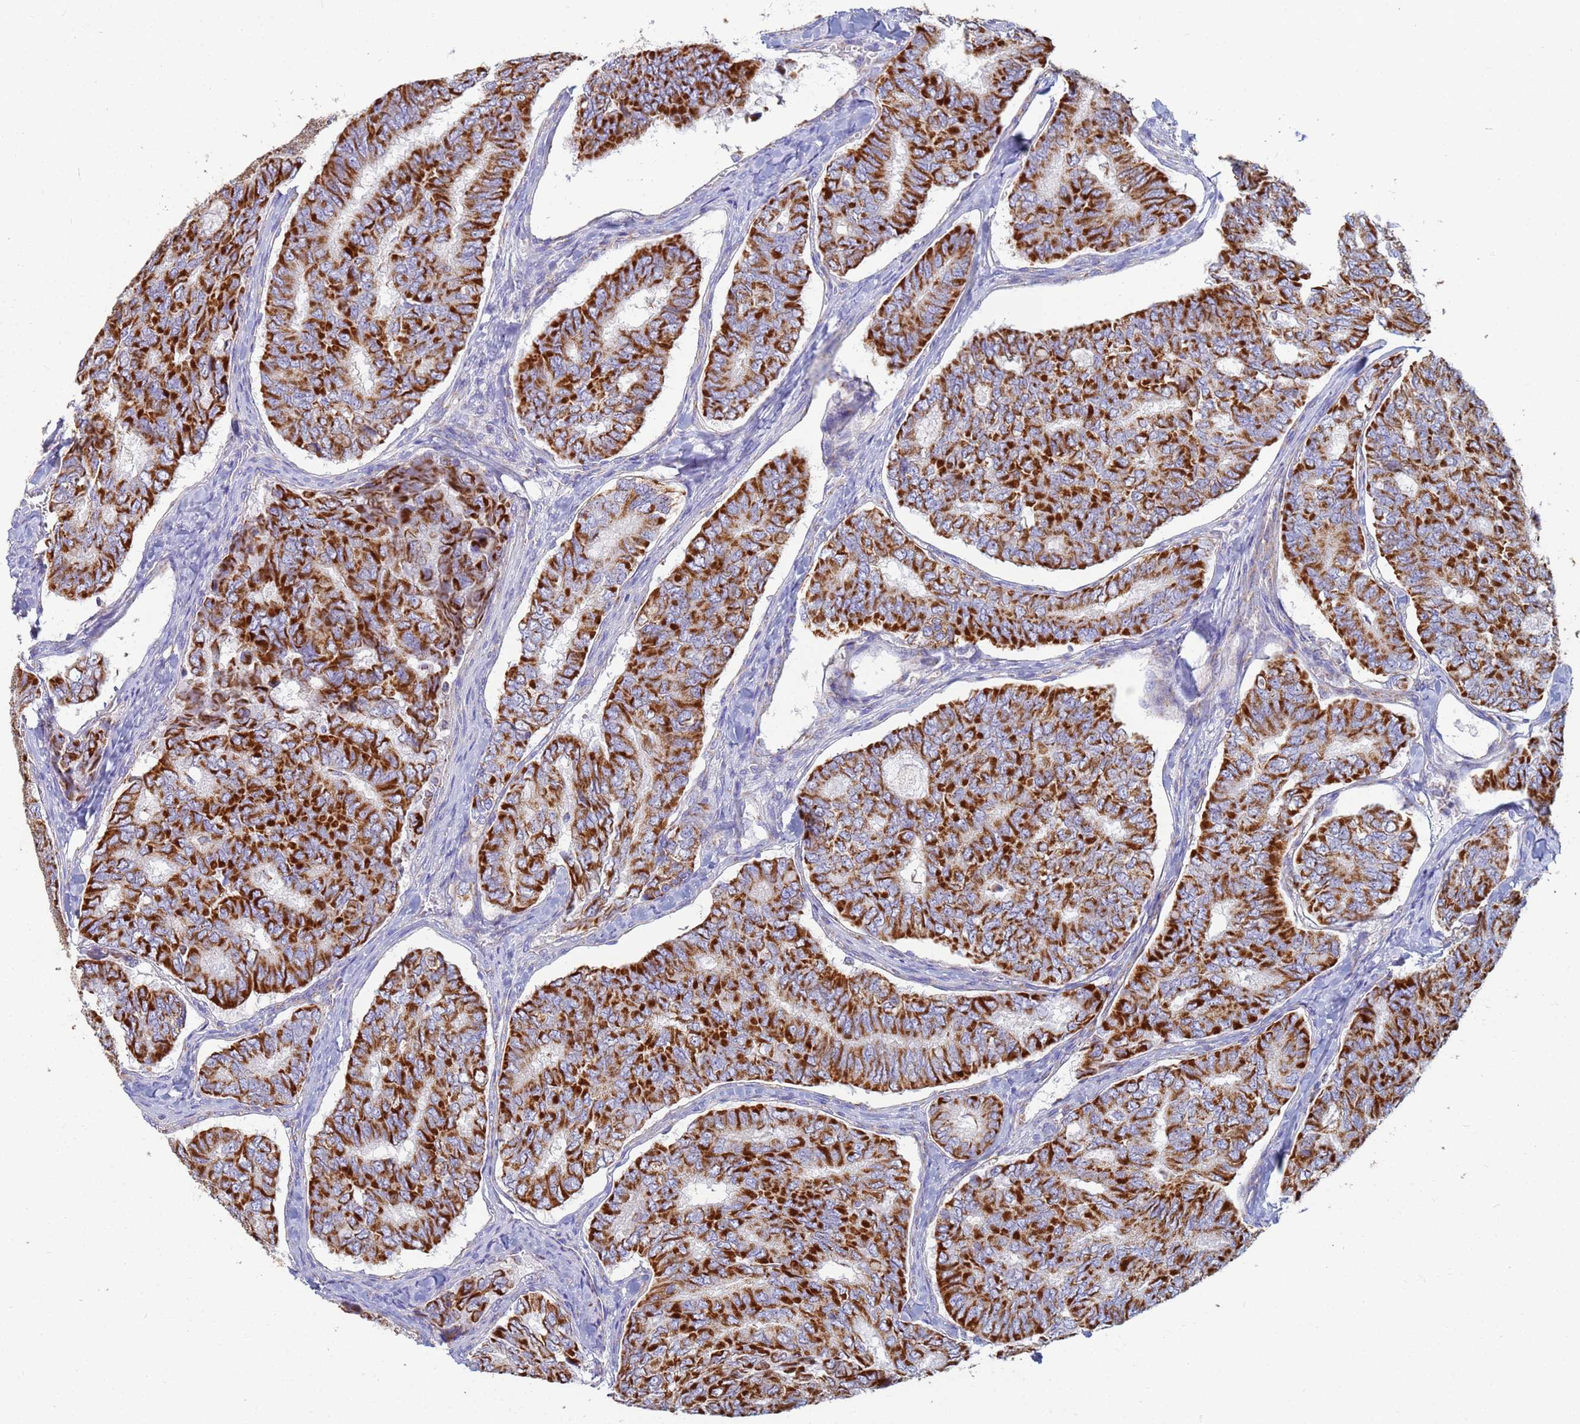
{"staining": {"intensity": "strong", "quantity": ">75%", "location": "cytoplasmic/membranous"}, "tissue": "thyroid cancer", "cell_type": "Tumor cells", "image_type": "cancer", "snomed": [{"axis": "morphology", "description": "Papillary adenocarcinoma, NOS"}, {"axis": "topography", "description": "Thyroid gland"}], "caption": "Strong cytoplasmic/membranous expression is present in approximately >75% of tumor cells in thyroid papillary adenocarcinoma. Nuclei are stained in blue.", "gene": "UQCRH", "patient": {"sex": "female", "age": 35}}